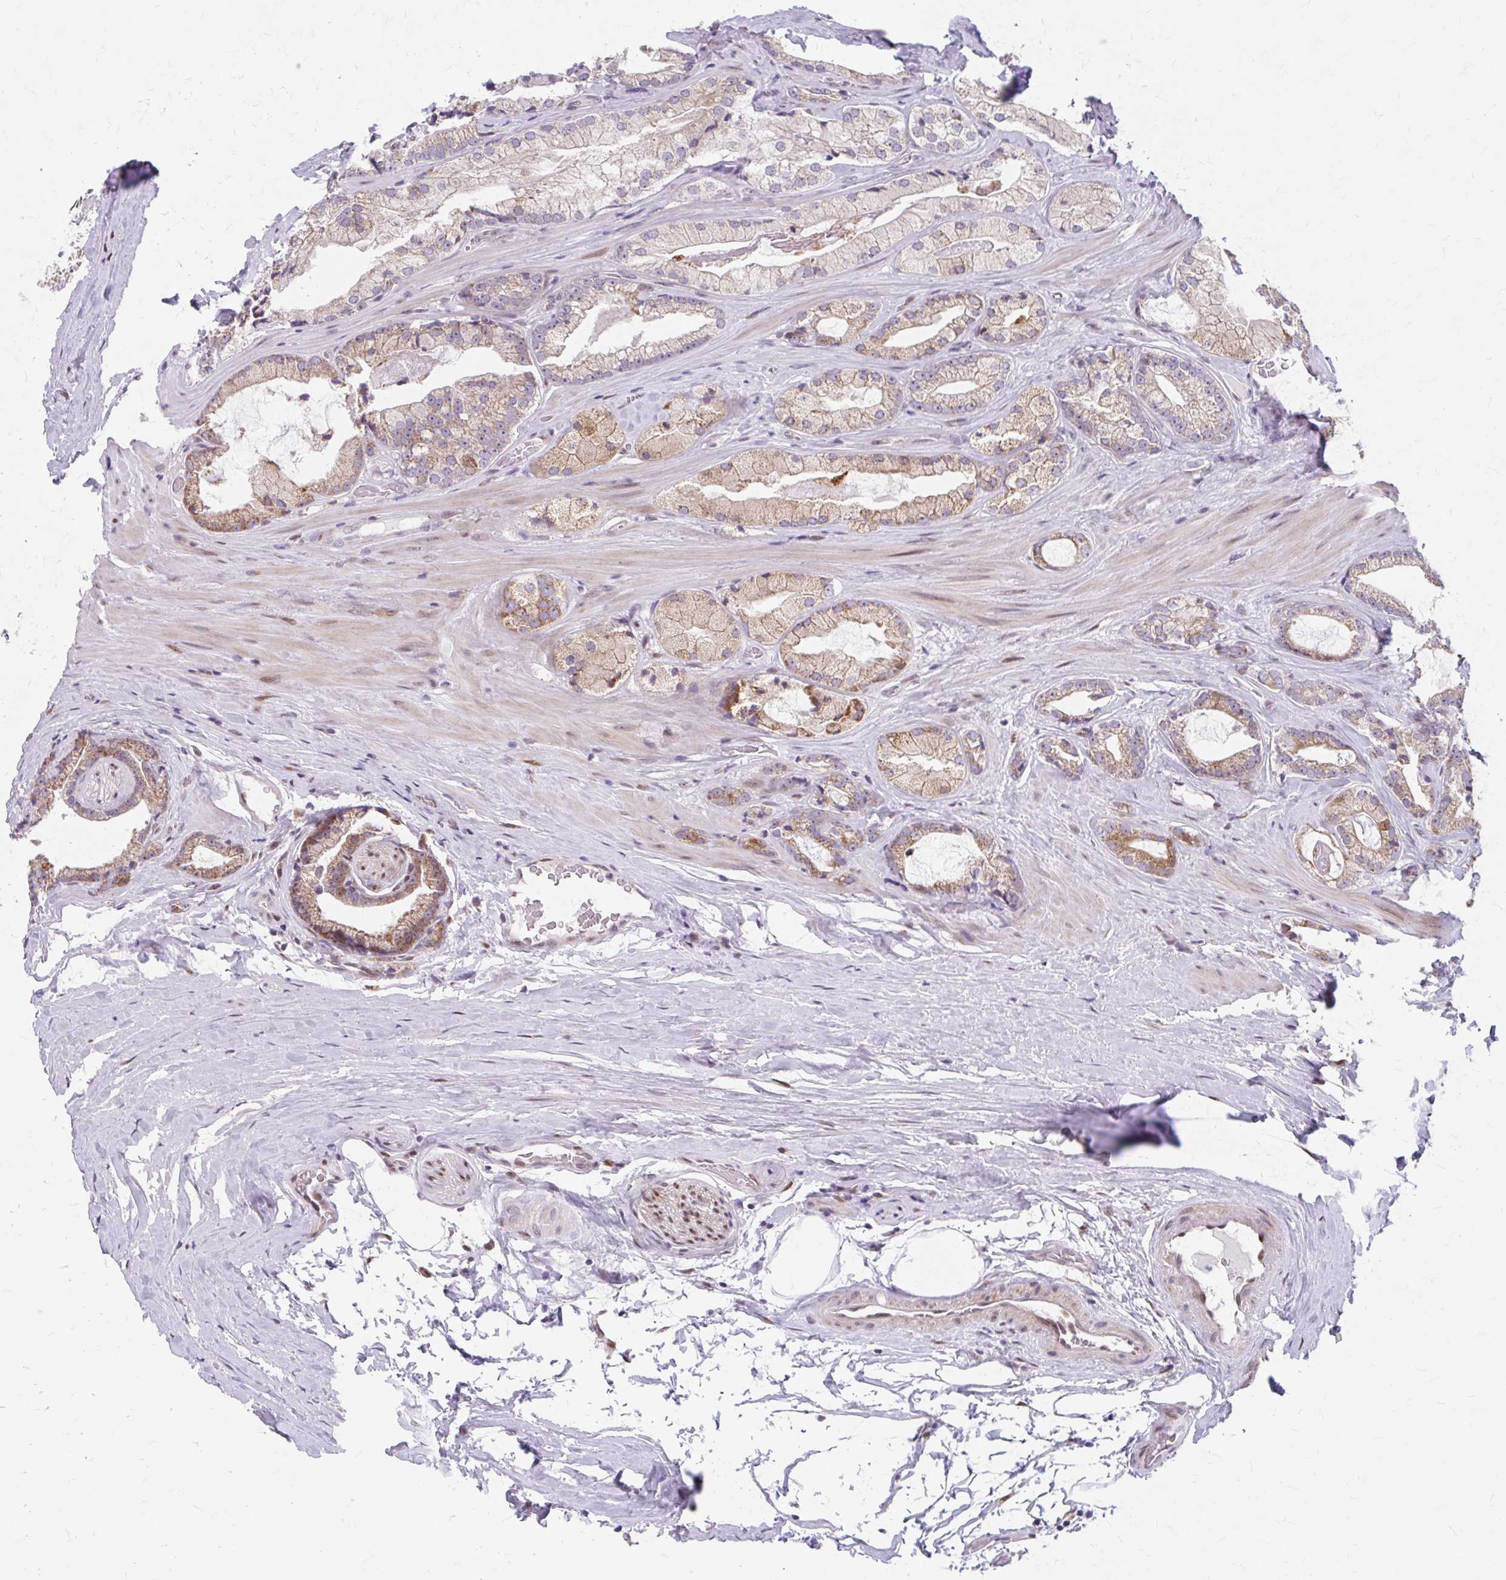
{"staining": {"intensity": "moderate", "quantity": "25%-75%", "location": "cytoplasmic/membranous"}, "tissue": "prostate cancer", "cell_type": "Tumor cells", "image_type": "cancer", "snomed": [{"axis": "morphology", "description": "Adenocarcinoma, High grade"}, {"axis": "topography", "description": "Prostate"}], "caption": "Brown immunohistochemical staining in prostate high-grade adenocarcinoma displays moderate cytoplasmic/membranous expression in about 25%-75% of tumor cells.", "gene": "BEAN1", "patient": {"sex": "male", "age": 68}}